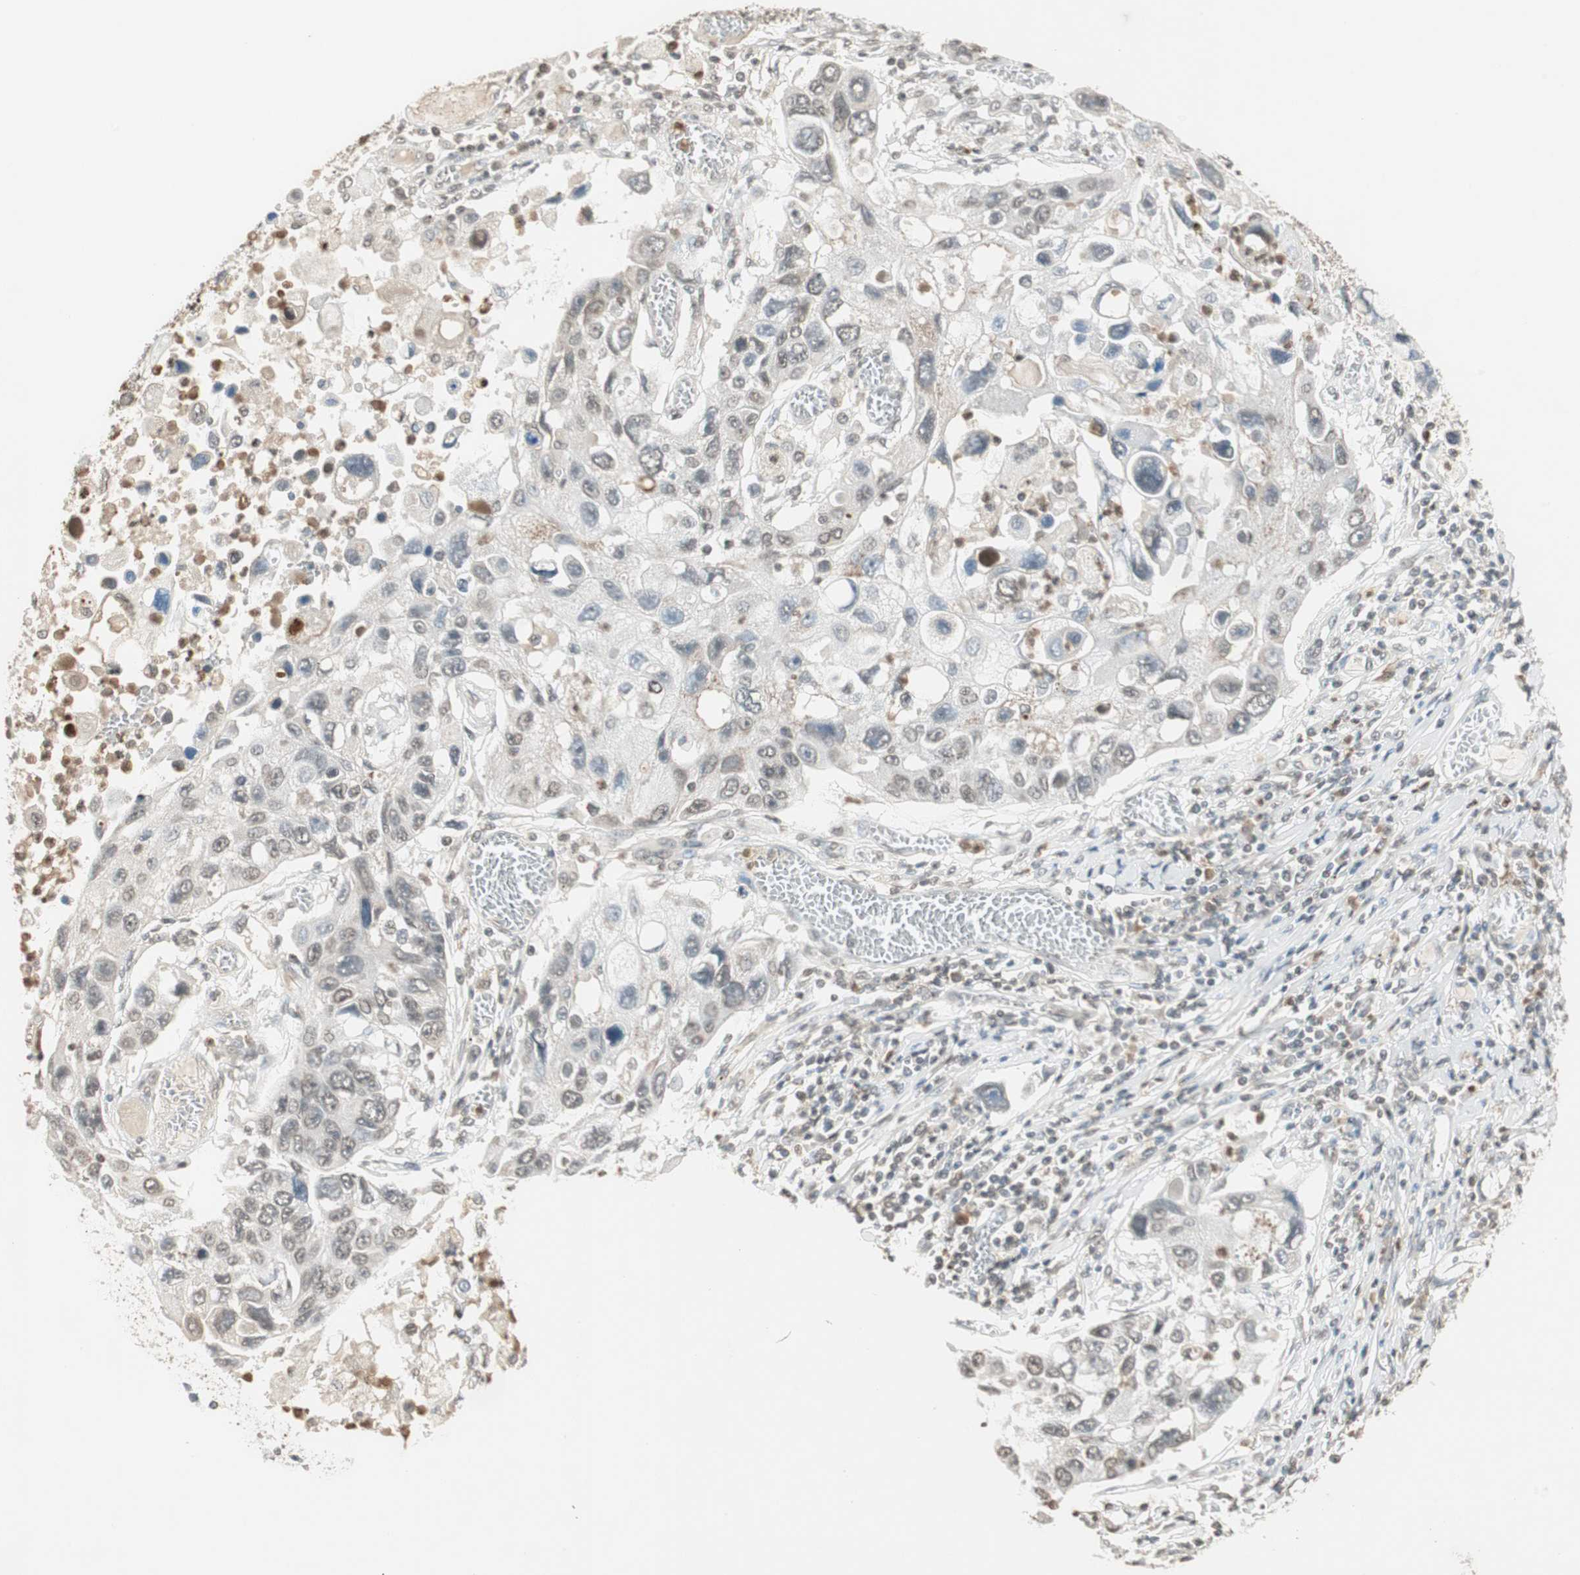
{"staining": {"intensity": "weak", "quantity": "25%-75%", "location": "nuclear"}, "tissue": "lung cancer", "cell_type": "Tumor cells", "image_type": "cancer", "snomed": [{"axis": "morphology", "description": "Squamous cell carcinoma, NOS"}, {"axis": "topography", "description": "Lung"}], "caption": "Immunohistochemistry (IHC) photomicrograph of lung squamous cell carcinoma stained for a protein (brown), which exhibits low levels of weak nuclear expression in about 25%-75% of tumor cells.", "gene": "PRELID1", "patient": {"sex": "male", "age": 71}}